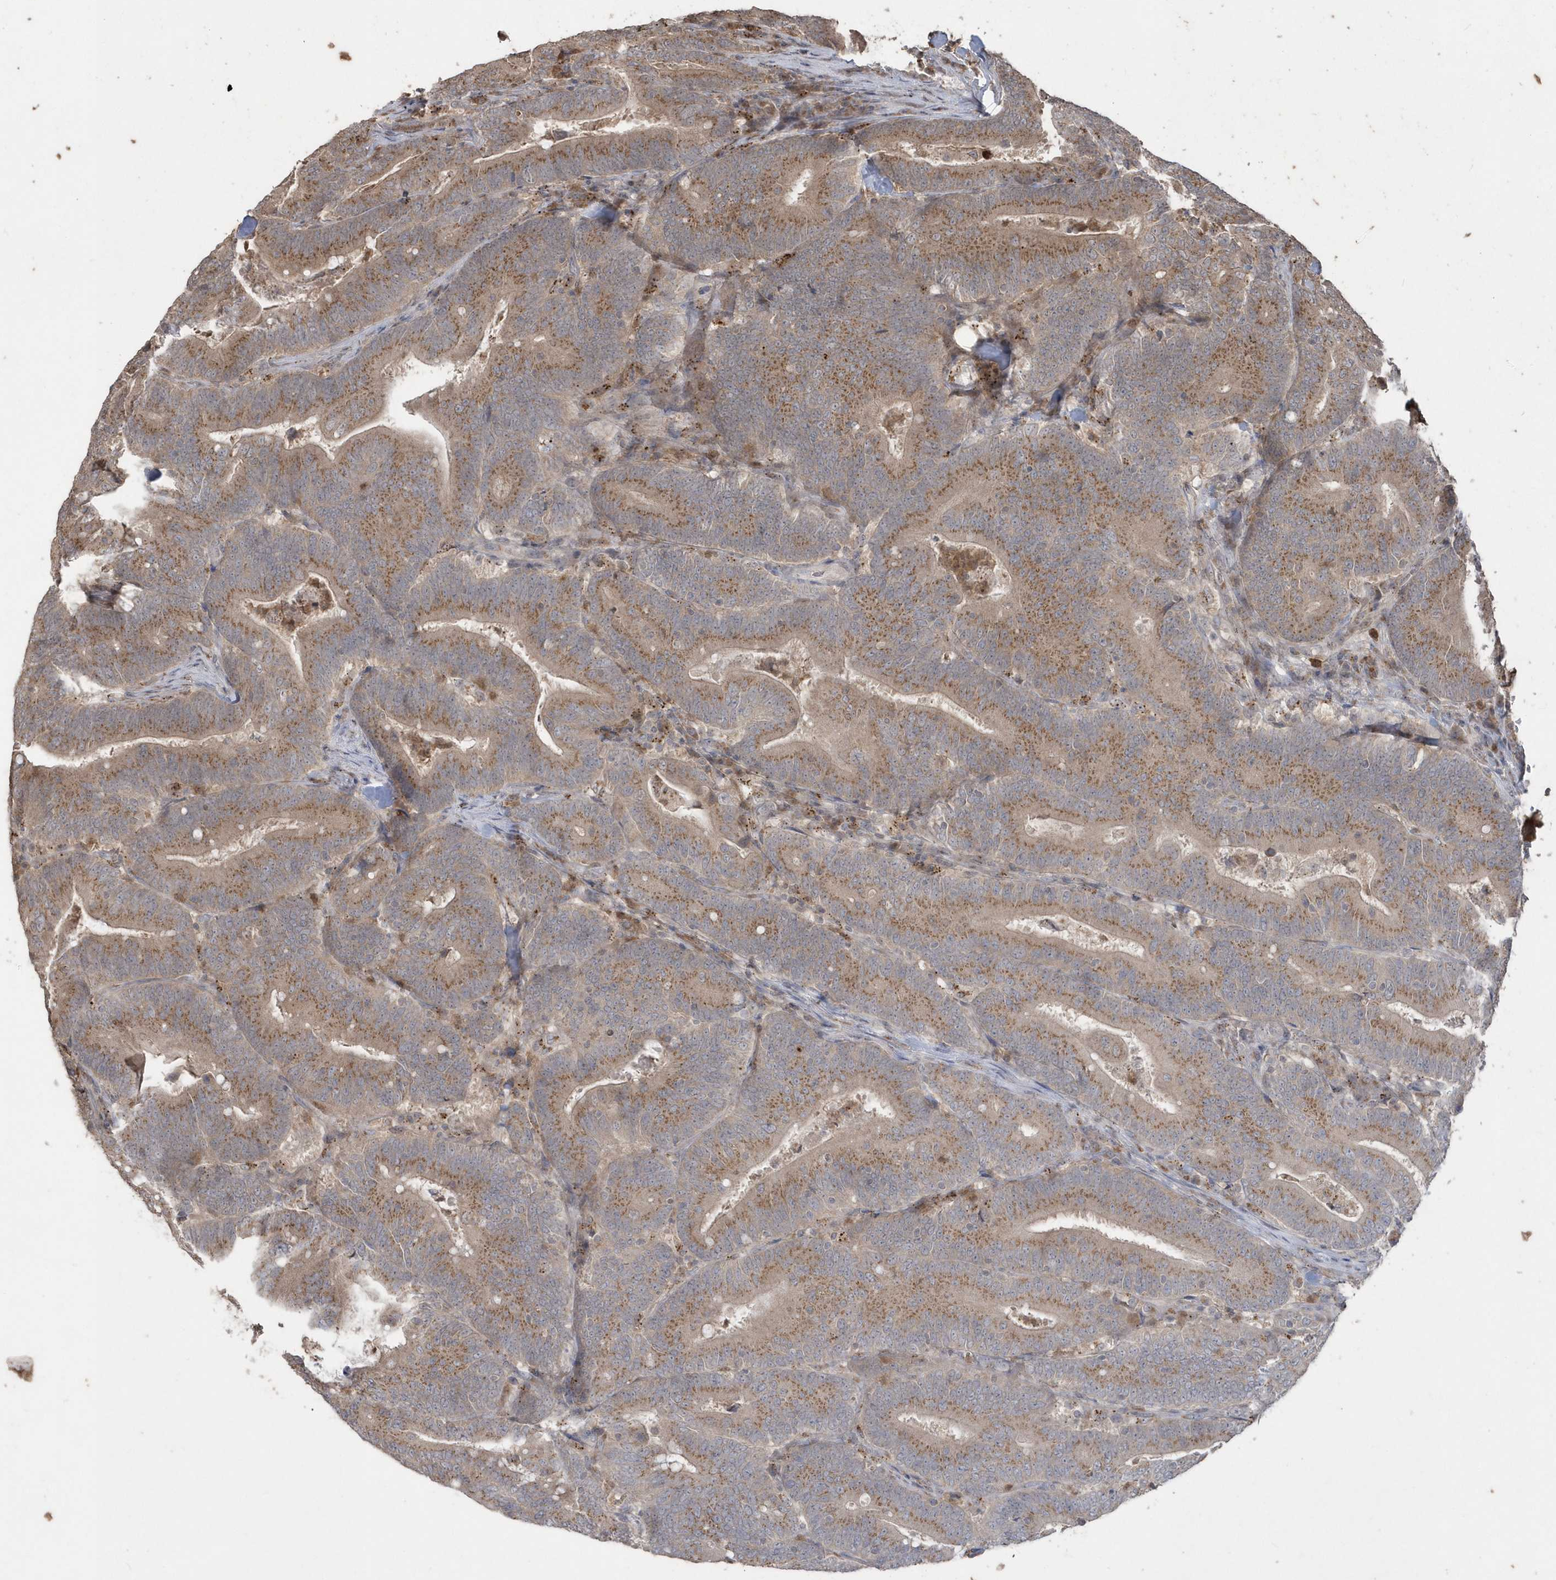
{"staining": {"intensity": "moderate", "quantity": ">75%", "location": "cytoplasmic/membranous"}, "tissue": "colorectal cancer", "cell_type": "Tumor cells", "image_type": "cancer", "snomed": [{"axis": "morphology", "description": "Adenocarcinoma, NOS"}, {"axis": "topography", "description": "Colon"}], "caption": "Moderate cytoplasmic/membranous expression for a protein is seen in approximately >75% of tumor cells of colorectal adenocarcinoma using IHC.", "gene": "GEMIN6", "patient": {"sex": "female", "age": 66}}